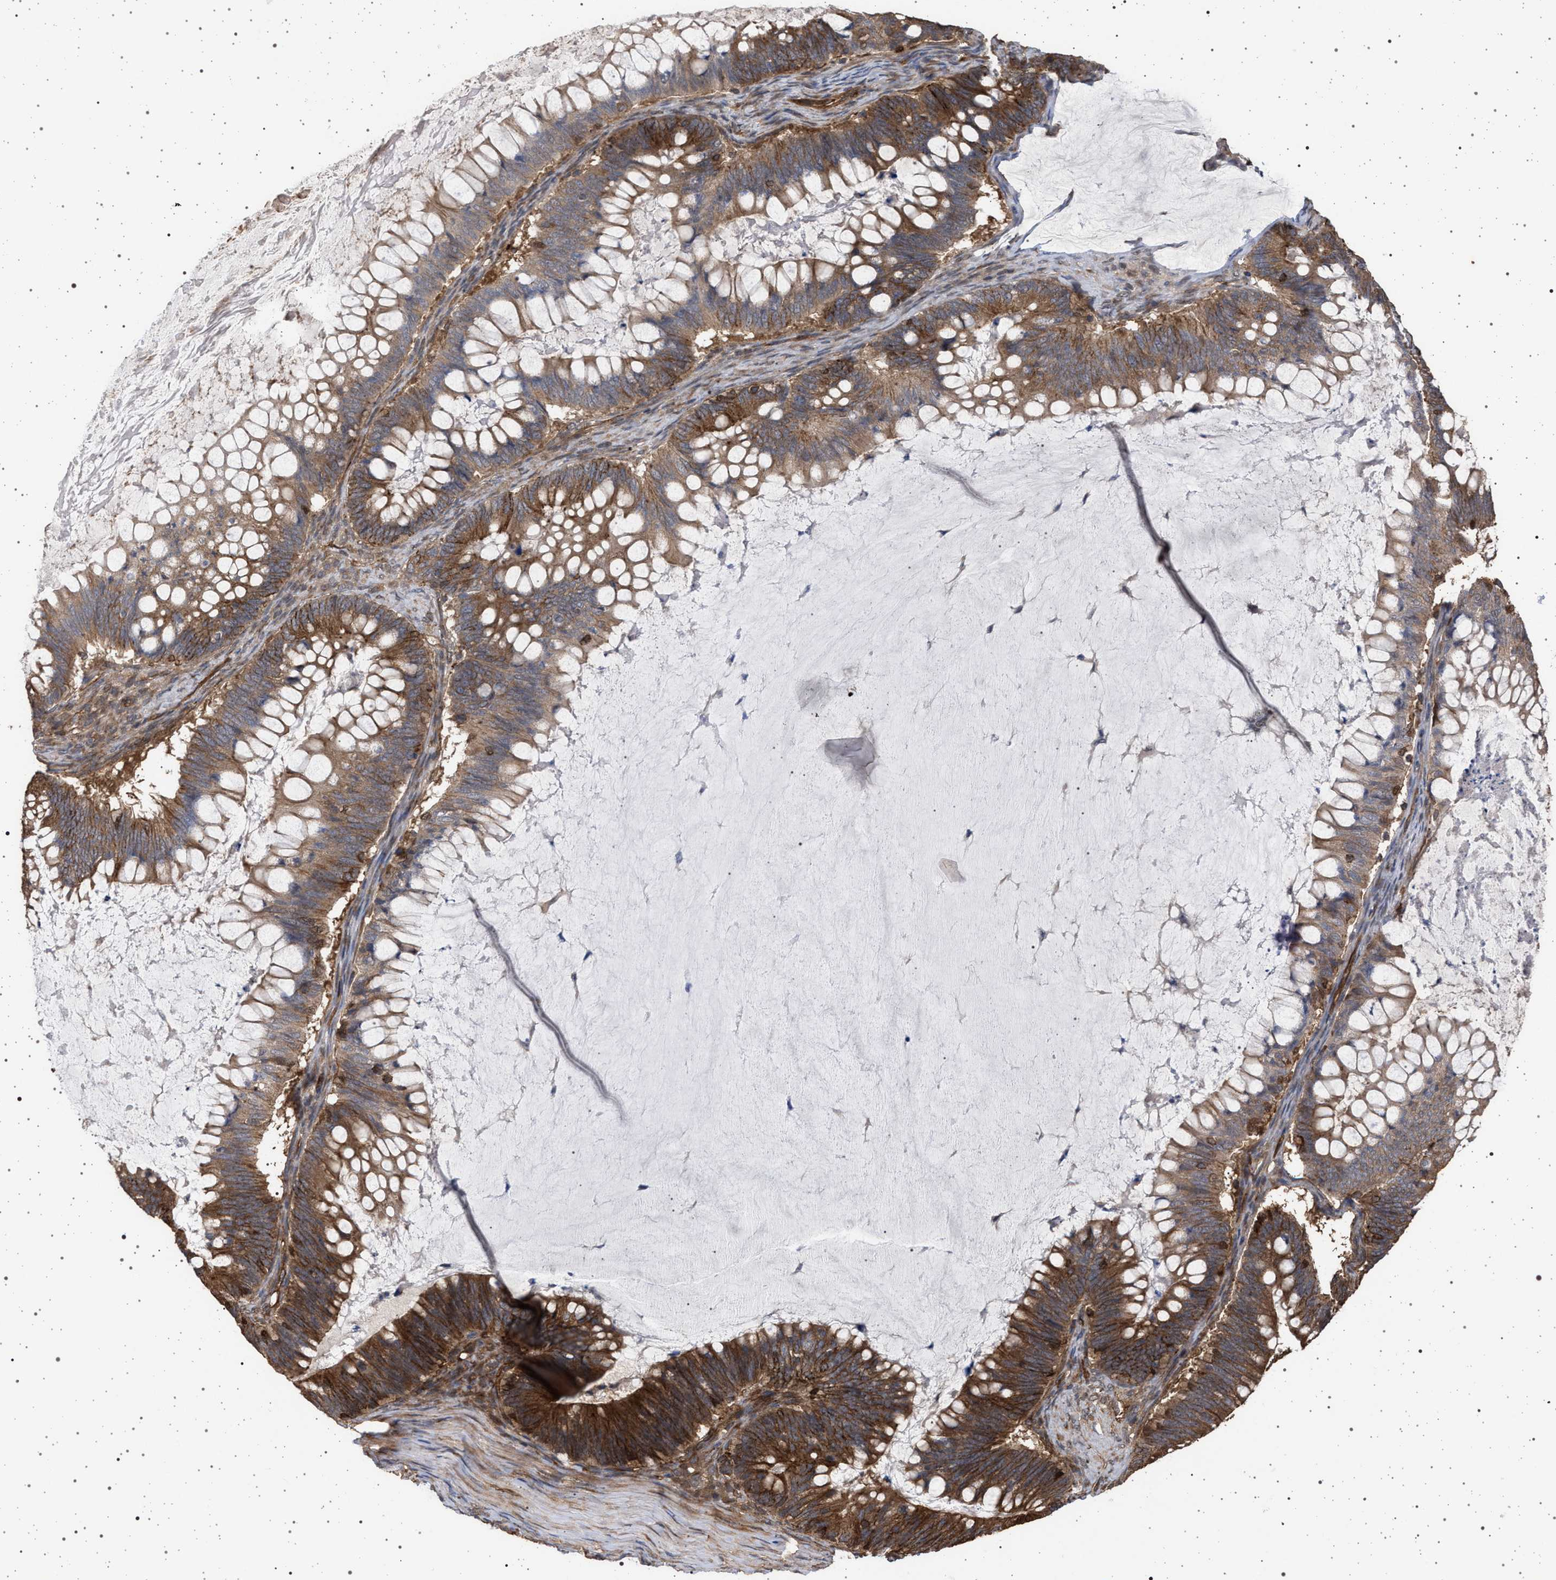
{"staining": {"intensity": "strong", "quantity": ">75%", "location": "cytoplasmic/membranous"}, "tissue": "ovarian cancer", "cell_type": "Tumor cells", "image_type": "cancer", "snomed": [{"axis": "morphology", "description": "Cystadenocarcinoma, mucinous, NOS"}, {"axis": "topography", "description": "Ovary"}], "caption": "Immunohistochemical staining of human mucinous cystadenocarcinoma (ovarian) displays high levels of strong cytoplasmic/membranous protein positivity in approximately >75% of tumor cells.", "gene": "IFT20", "patient": {"sex": "female", "age": 61}}